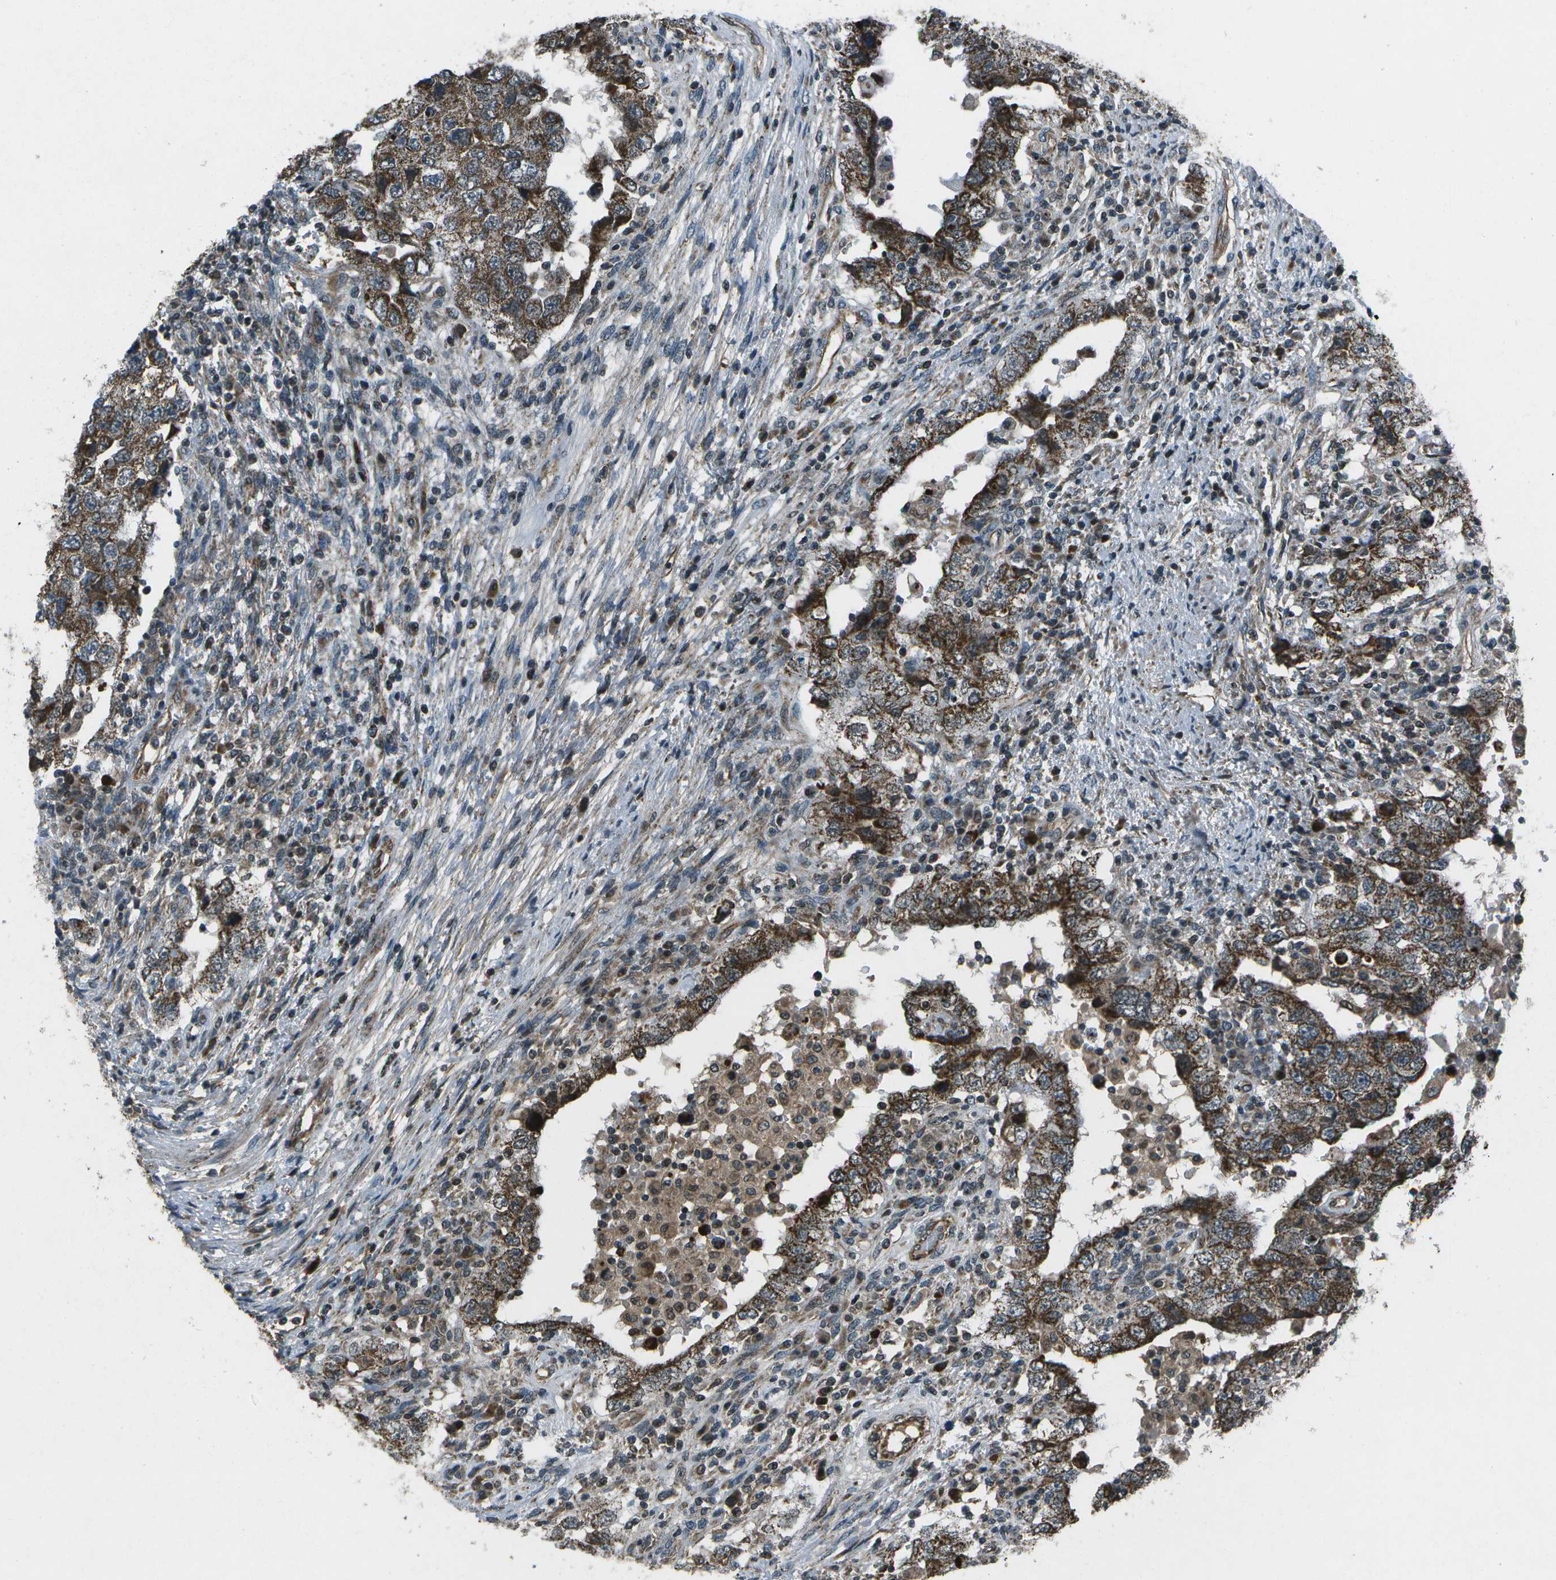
{"staining": {"intensity": "strong", "quantity": ">75%", "location": "cytoplasmic/membranous"}, "tissue": "testis cancer", "cell_type": "Tumor cells", "image_type": "cancer", "snomed": [{"axis": "morphology", "description": "Carcinoma, Embryonal, NOS"}, {"axis": "topography", "description": "Testis"}], "caption": "This is a micrograph of immunohistochemistry (IHC) staining of testis cancer, which shows strong staining in the cytoplasmic/membranous of tumor cells.", "gene": "EIF2AK1", "patient": {"sex": "male", "age": 26}}